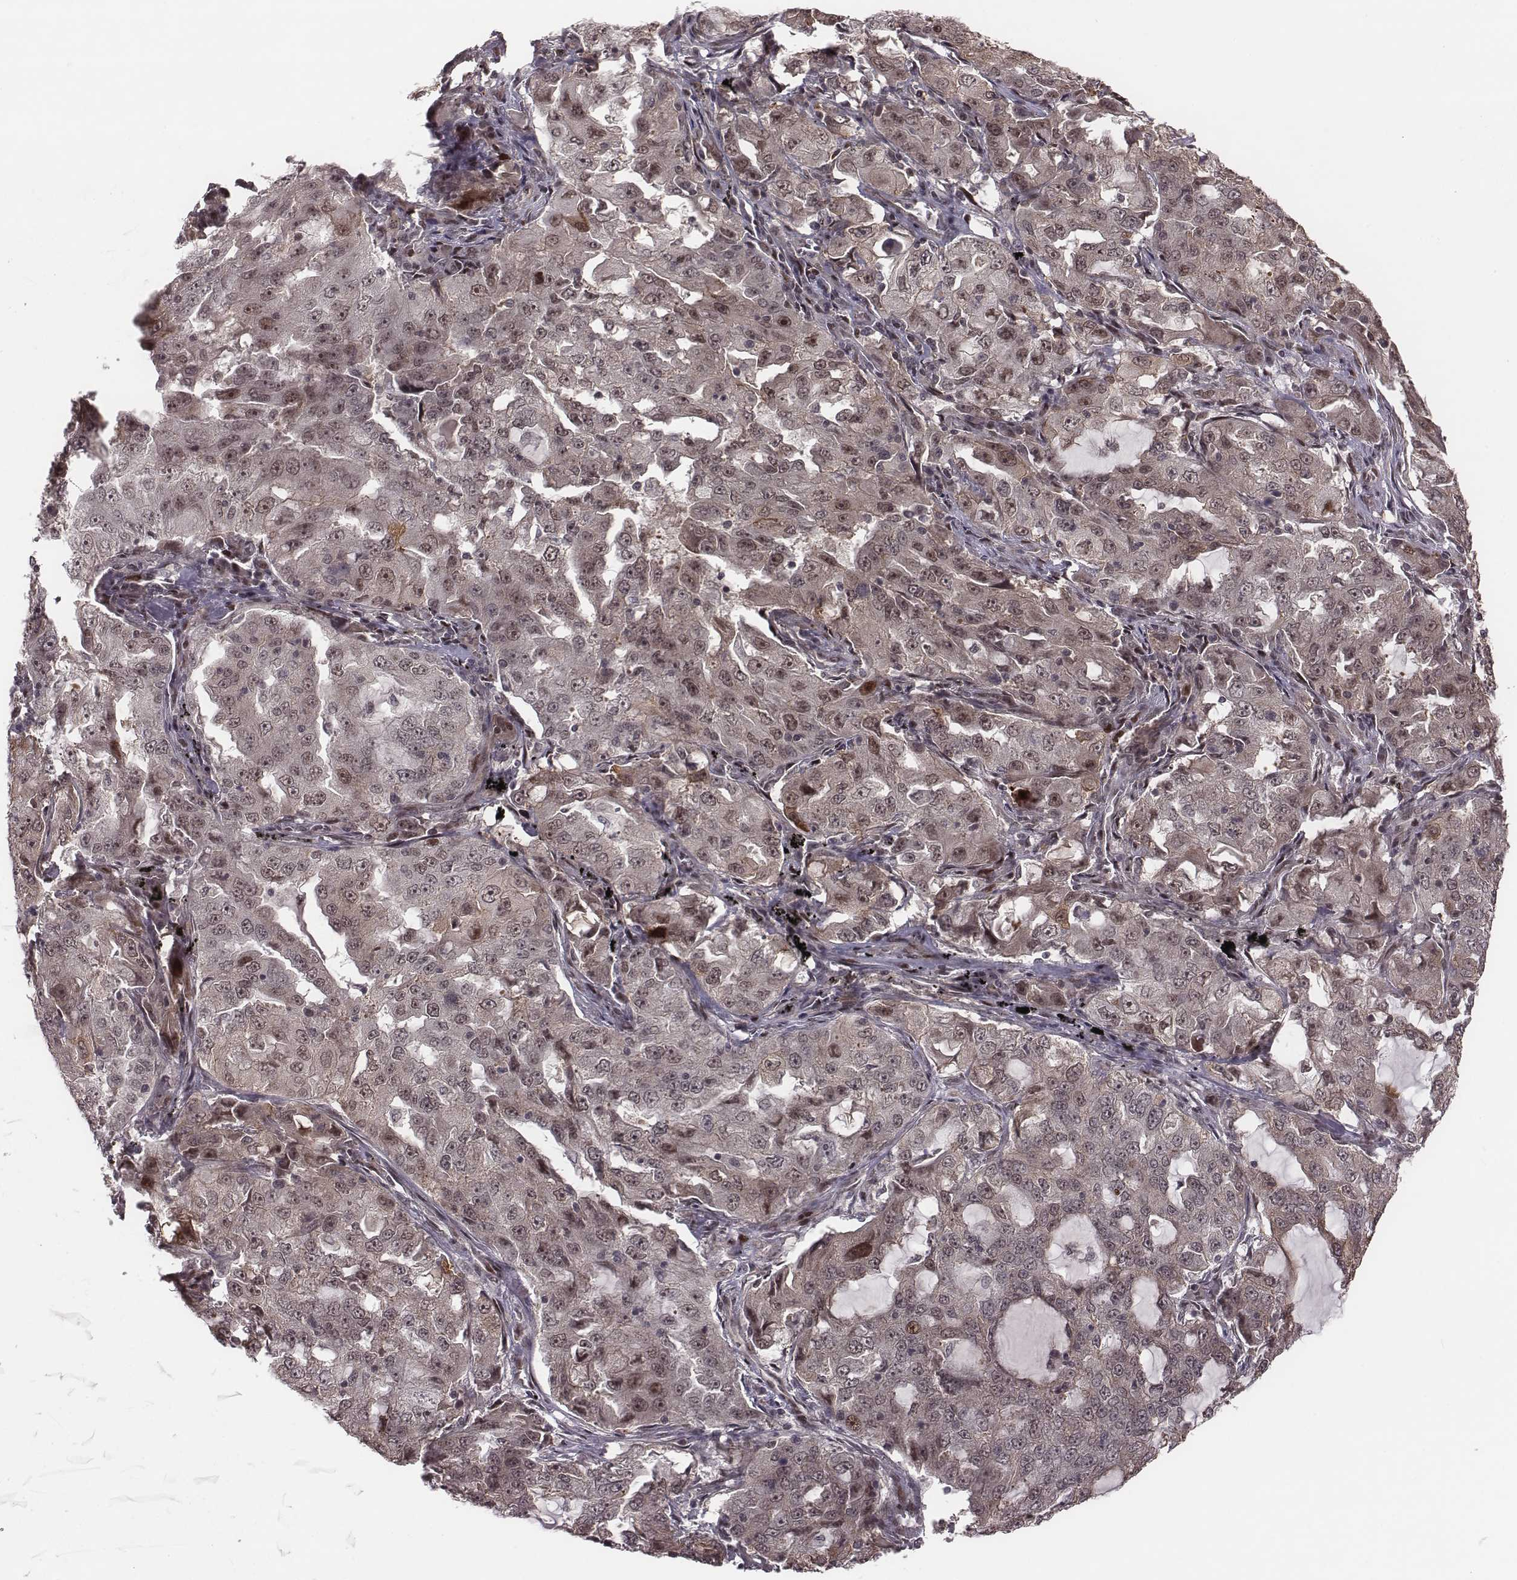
{"staining": {"intensity": "weak", "quantity": "<25%", "location": "nuclear"}, "tissue": "lung cancer", "cell_type": "Tumor cells", "image_type": "cancer", "snomed": [{"axis": "morphology", "description": "Adenocarcinoma, NOS"}, {"axis": "topography", "description": "Lung"}], "caption": "The image exhibits no significant positivity in tumor cells of lung cancer (adenocarcinoma).", "gene": "RPL3", "patient": {"sex": "female", "age": 61}}